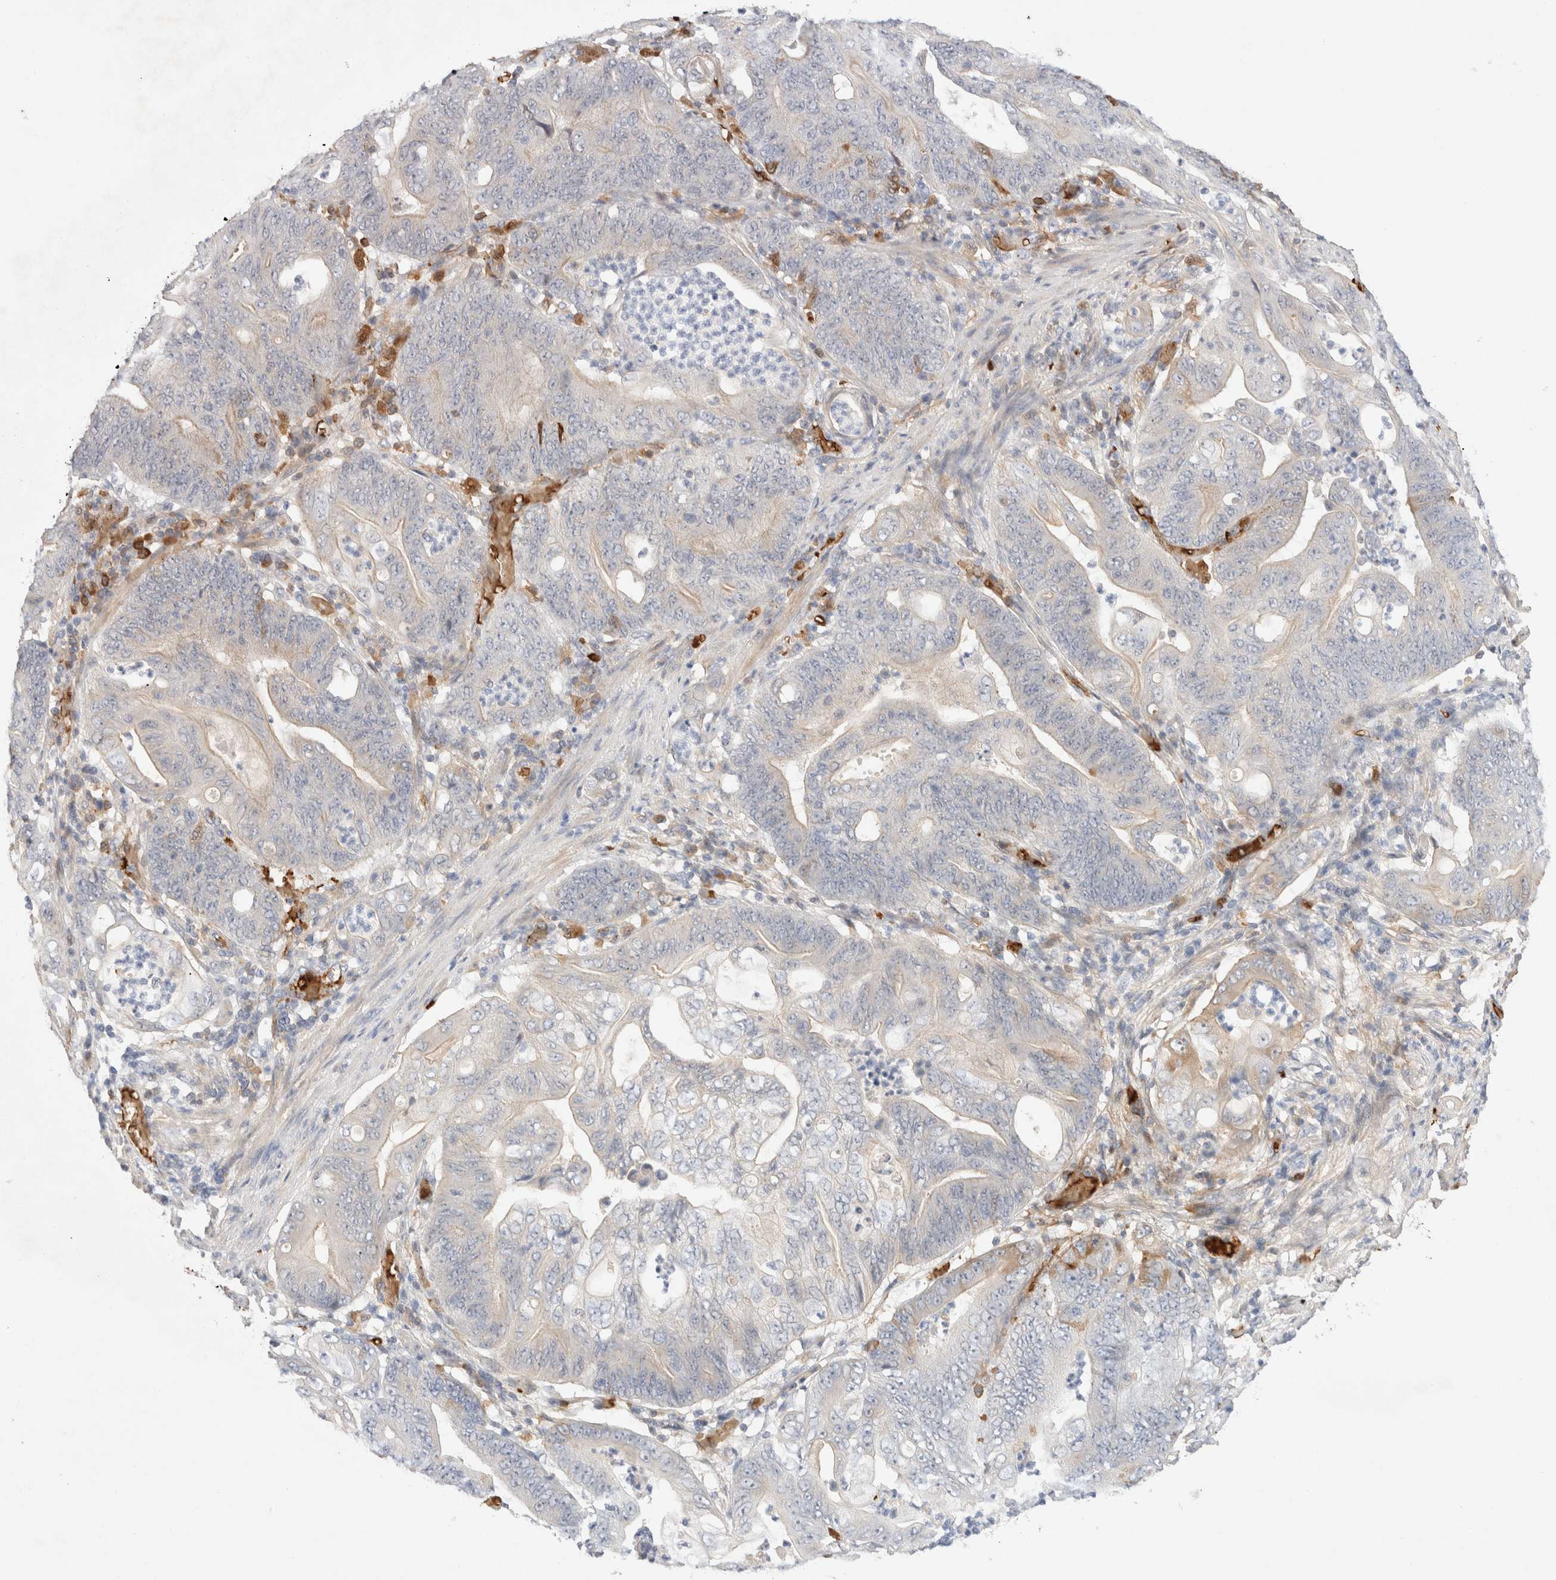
{"staining": {"intensity": "weak", "quantity": "<25%", "location": "cytoplasmic/membranous"}, "tissue": "stomach cancer", "cell_type": "Tumor cells", "image_type": "cancer", "snomed": [{"axis": "morphology", "description": "Adenocarcinoma, NOS"}, {"axis": "topography", "description": "Stomach"}], "caption": "Stomach adenocarcinoma was stained to show a protein in brown. There is no significant expression in tumor cells.", "gene": "MST1", "patient": {"sex": "female", "age": 73}}